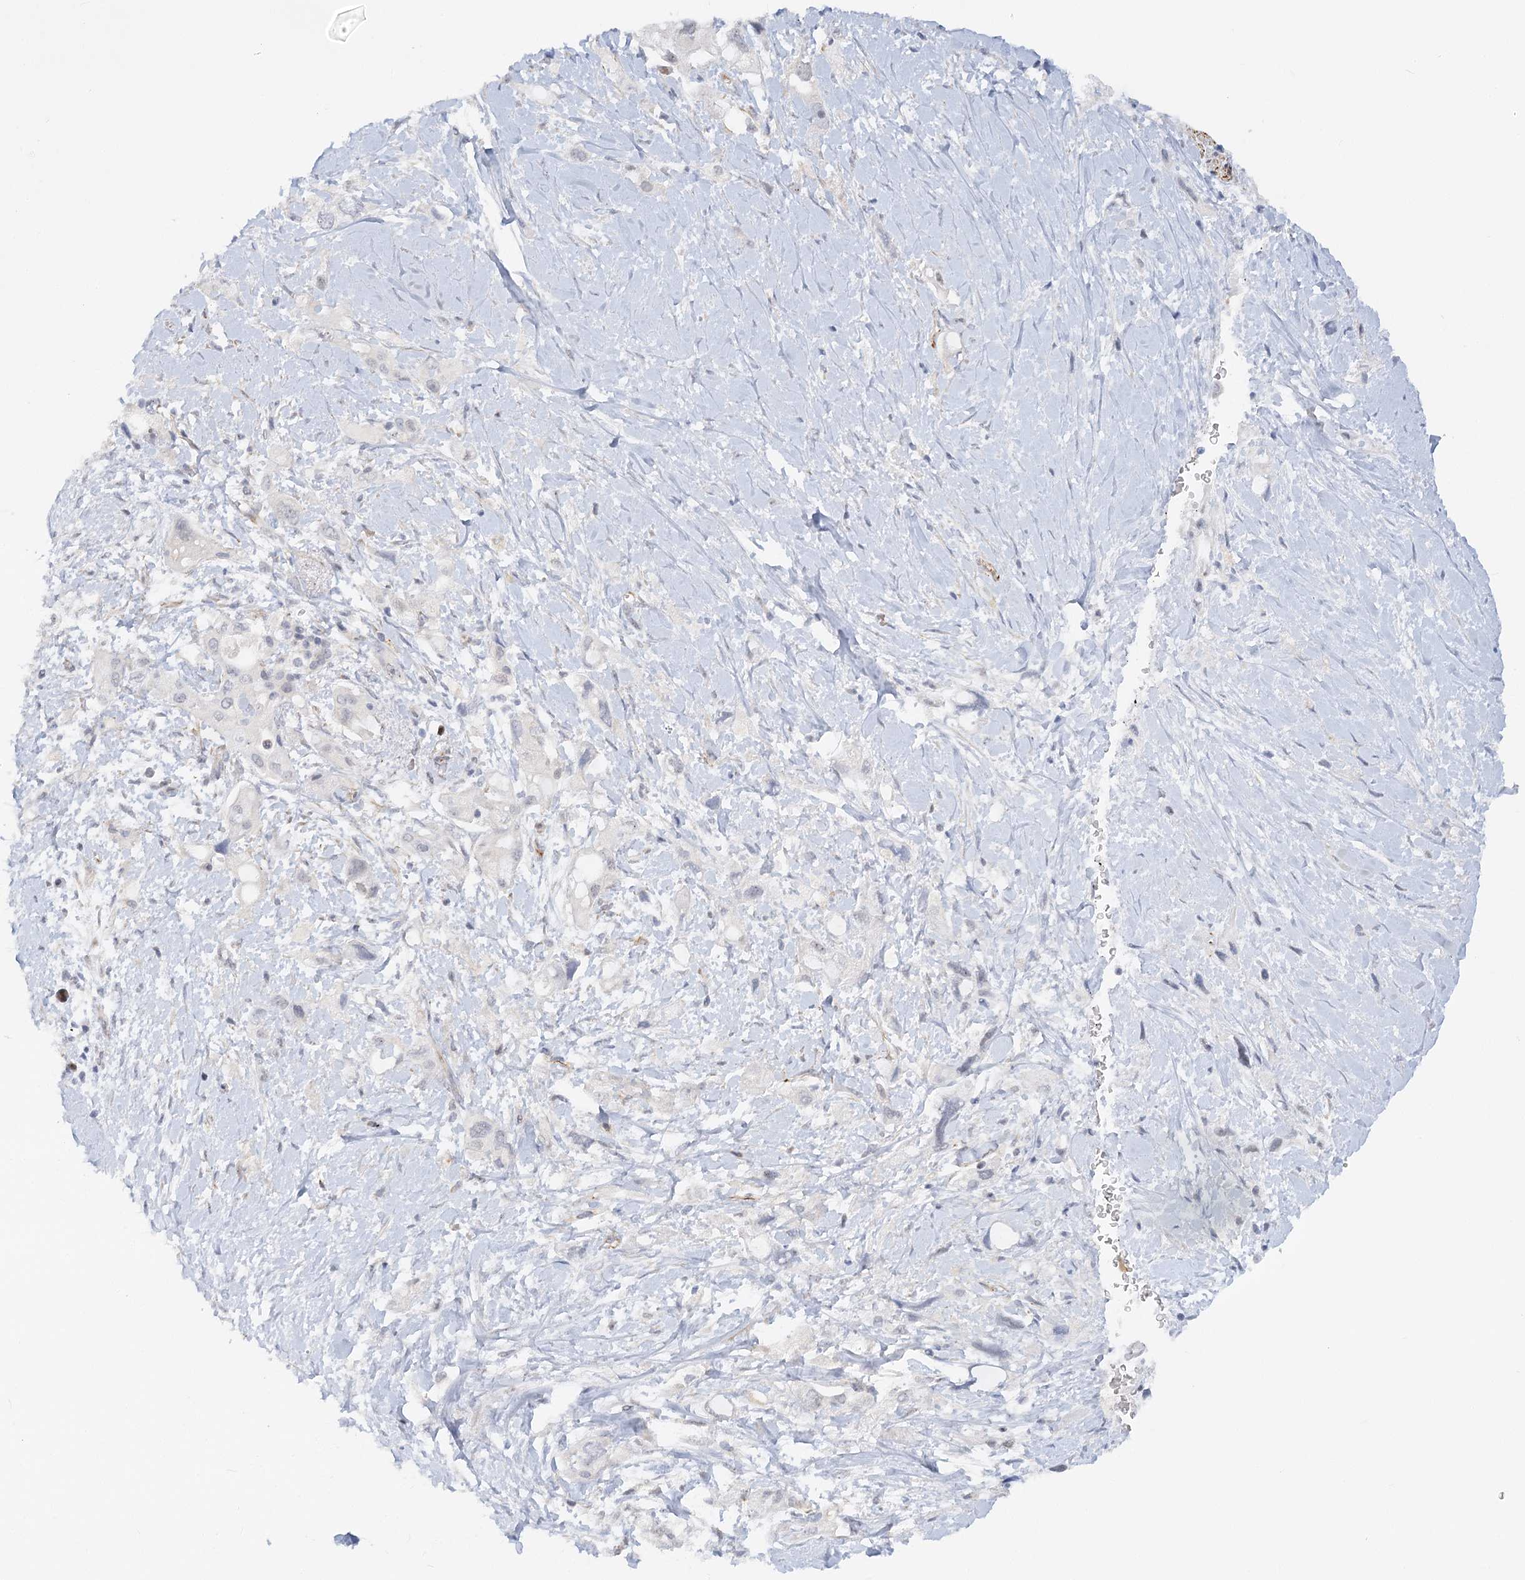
{"staining": {"intensity": "moderate", "quantity": "<25%", "location": "cytoplasmic/membranous"}, "tissue": "pancreatic cancer", "cell_type": "Tumor cells", "image_type": "cancer", "snomed": [{"axis": "morphology", "description": "Adenocarcinoma, NOS"}, {"axis": "topography", "description": "Pancreas"}], "caption": "Moderate cytoplasmic/membranous protein staining is appreciated in about <25% of tumor cells in pancreatic cancer (adenocarcinoma). (DAB IHC, brown staining for protein, blue staining for nuclei).", "gene": "NELL2", "patient": {"sex": "female", "age": 56}}